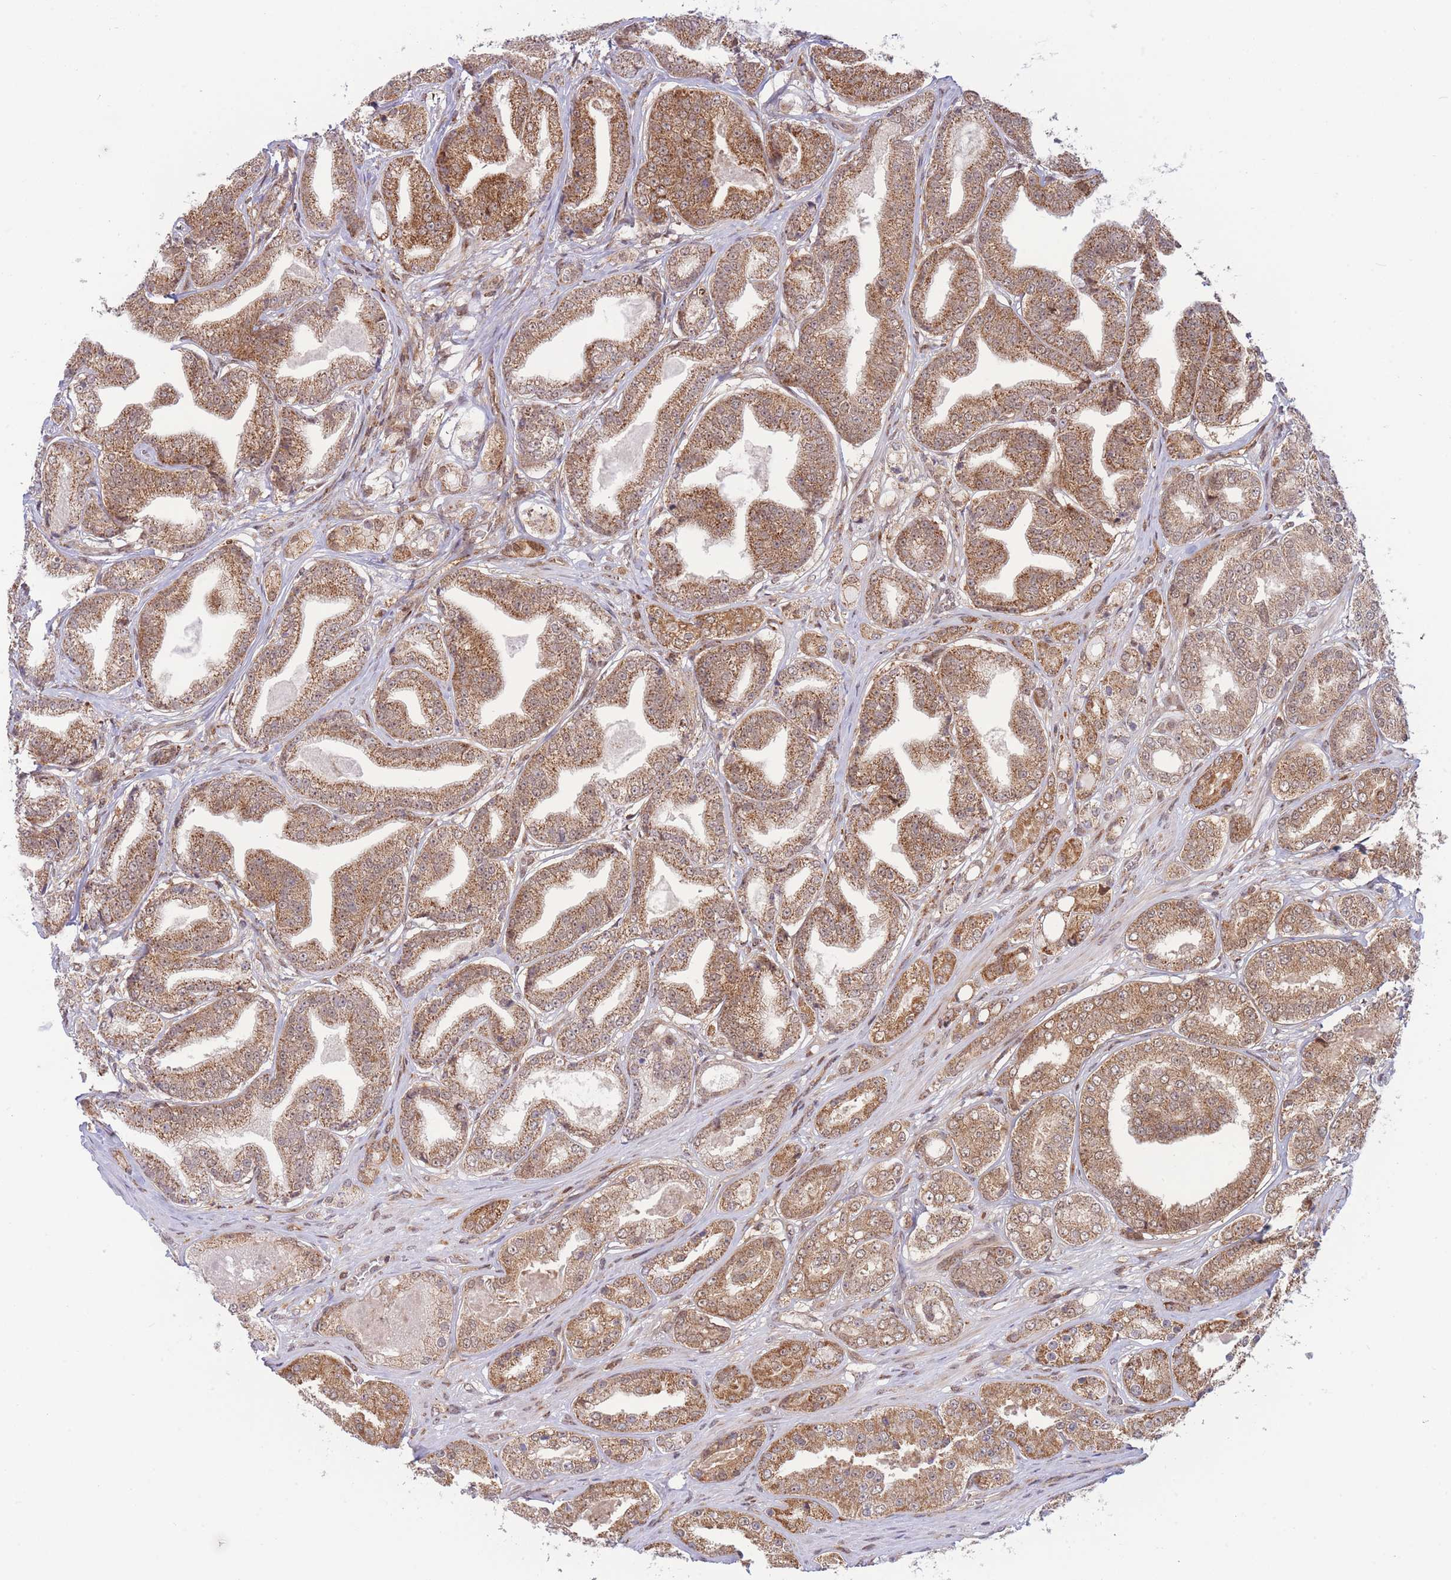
{"staining": {"intensity": "moderate", "quantity": ">75%", "location": "cytoplasmic/membranous"}, "tissue": "prostate cancer", "cell_type": "Tumor cells", "image_type": "cancer", "snomed": [{"axis": "morphology", "description": "Adenocarcinoma, High grade"}, {"axis": "topography", "description": "Prostate"}], "caption": "Moderate cytoplasmic/membranous staining for a protein is identified in about >75% of tumor cells of prostate cancer (high-grade adenocarcinoma) using IHC.", "gene": "BOD1L1", "patient": {"sex": "male", "age": 63}}